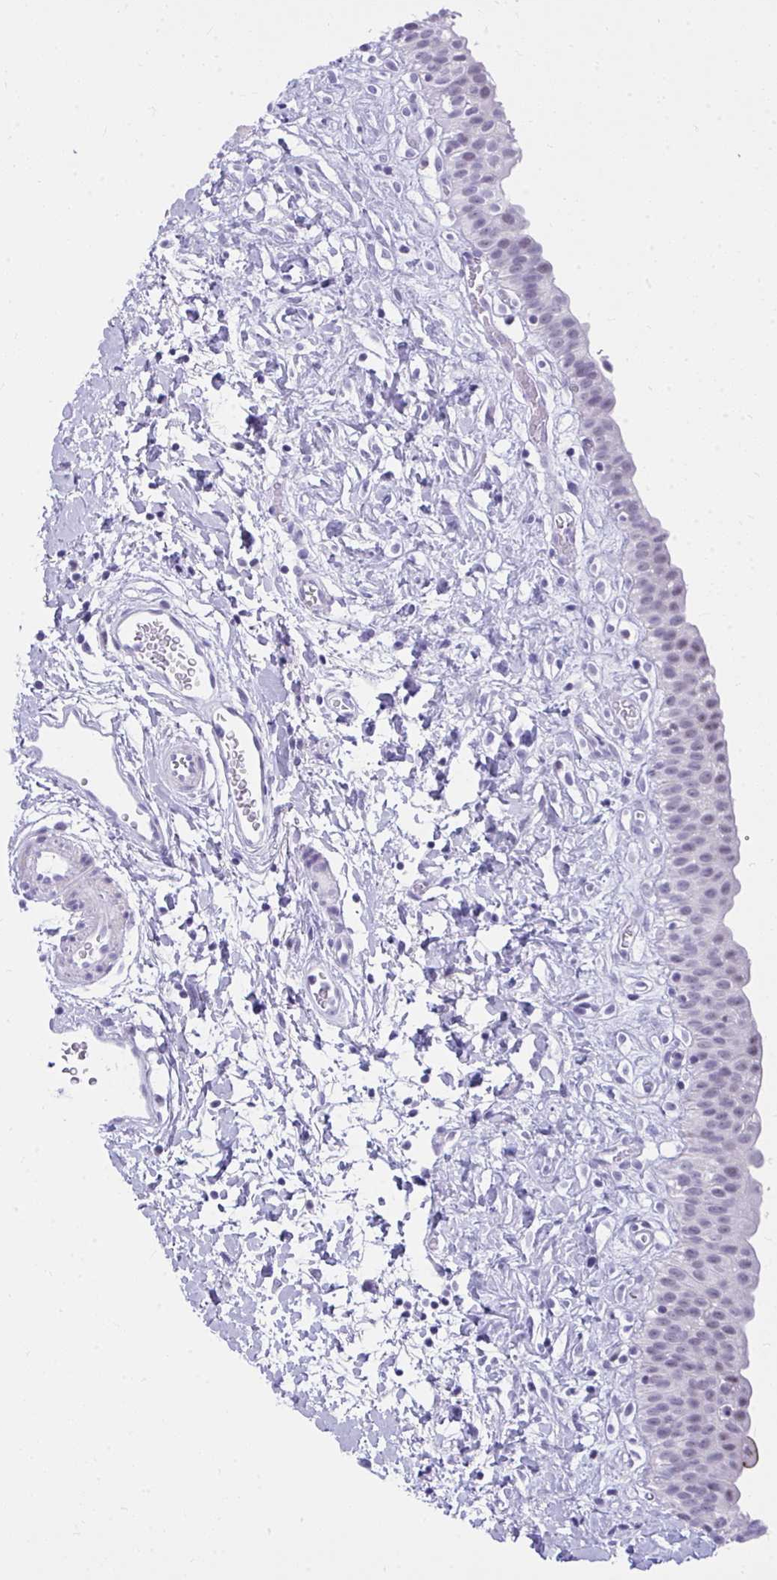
{"staining": {"intensity": "negative", "quantity": "none", "location": "none"}, "tissue": "urinary bladder", "cell_type": "Urothelial cells", "image_type": "normal", "snomed": [{"axis": "morphology", "description": "Normal tissue, NOS"}, {"axis": "topography", "description": "Urinary bladder"}], "caption": "IHC of unremarkable human urinary bladder exhibits no staining in urothelial cells.", "gene": "OR5F1", "patient": {"sex": "male", "age": 51}}